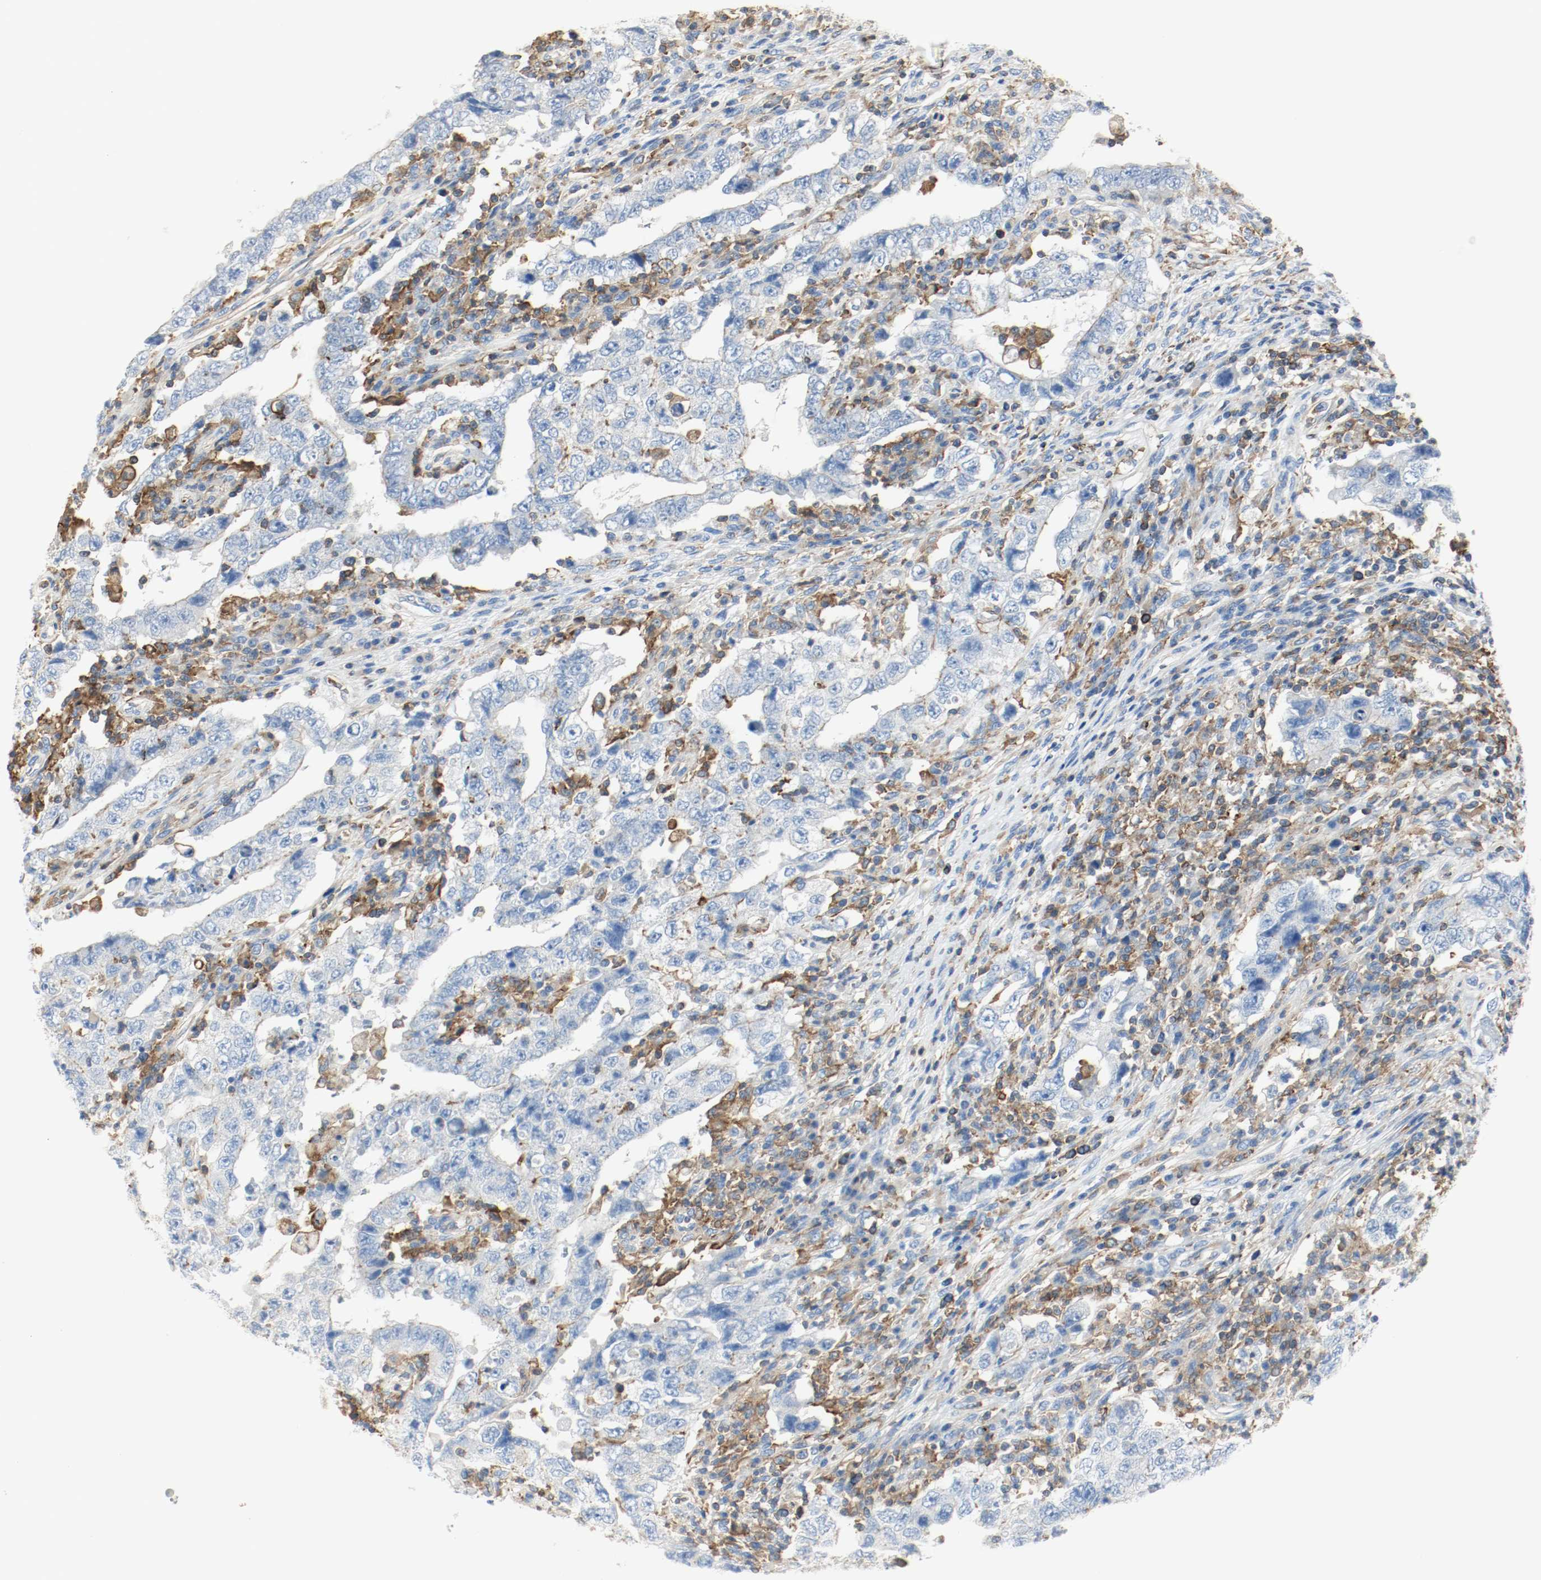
{"staining": {"intensity": "negative", "quantity": "none", "location": "none"}, "tissue": "testis cancer", "cell_type": "Tumor cells", "image_type": "cancer", "snomed": [{"axis": "morphology", "description": "Carcinoma, Embryonal, NOS"}, {"axis": "topography", "description": "Testis"}], "caption": "Testis embryonal carcinoma was stained to show a protein in brown. There is no significant positivity in tumor cells.", "gene": "ARPC1B", "patient": {"sex": "male", "age": 26}}